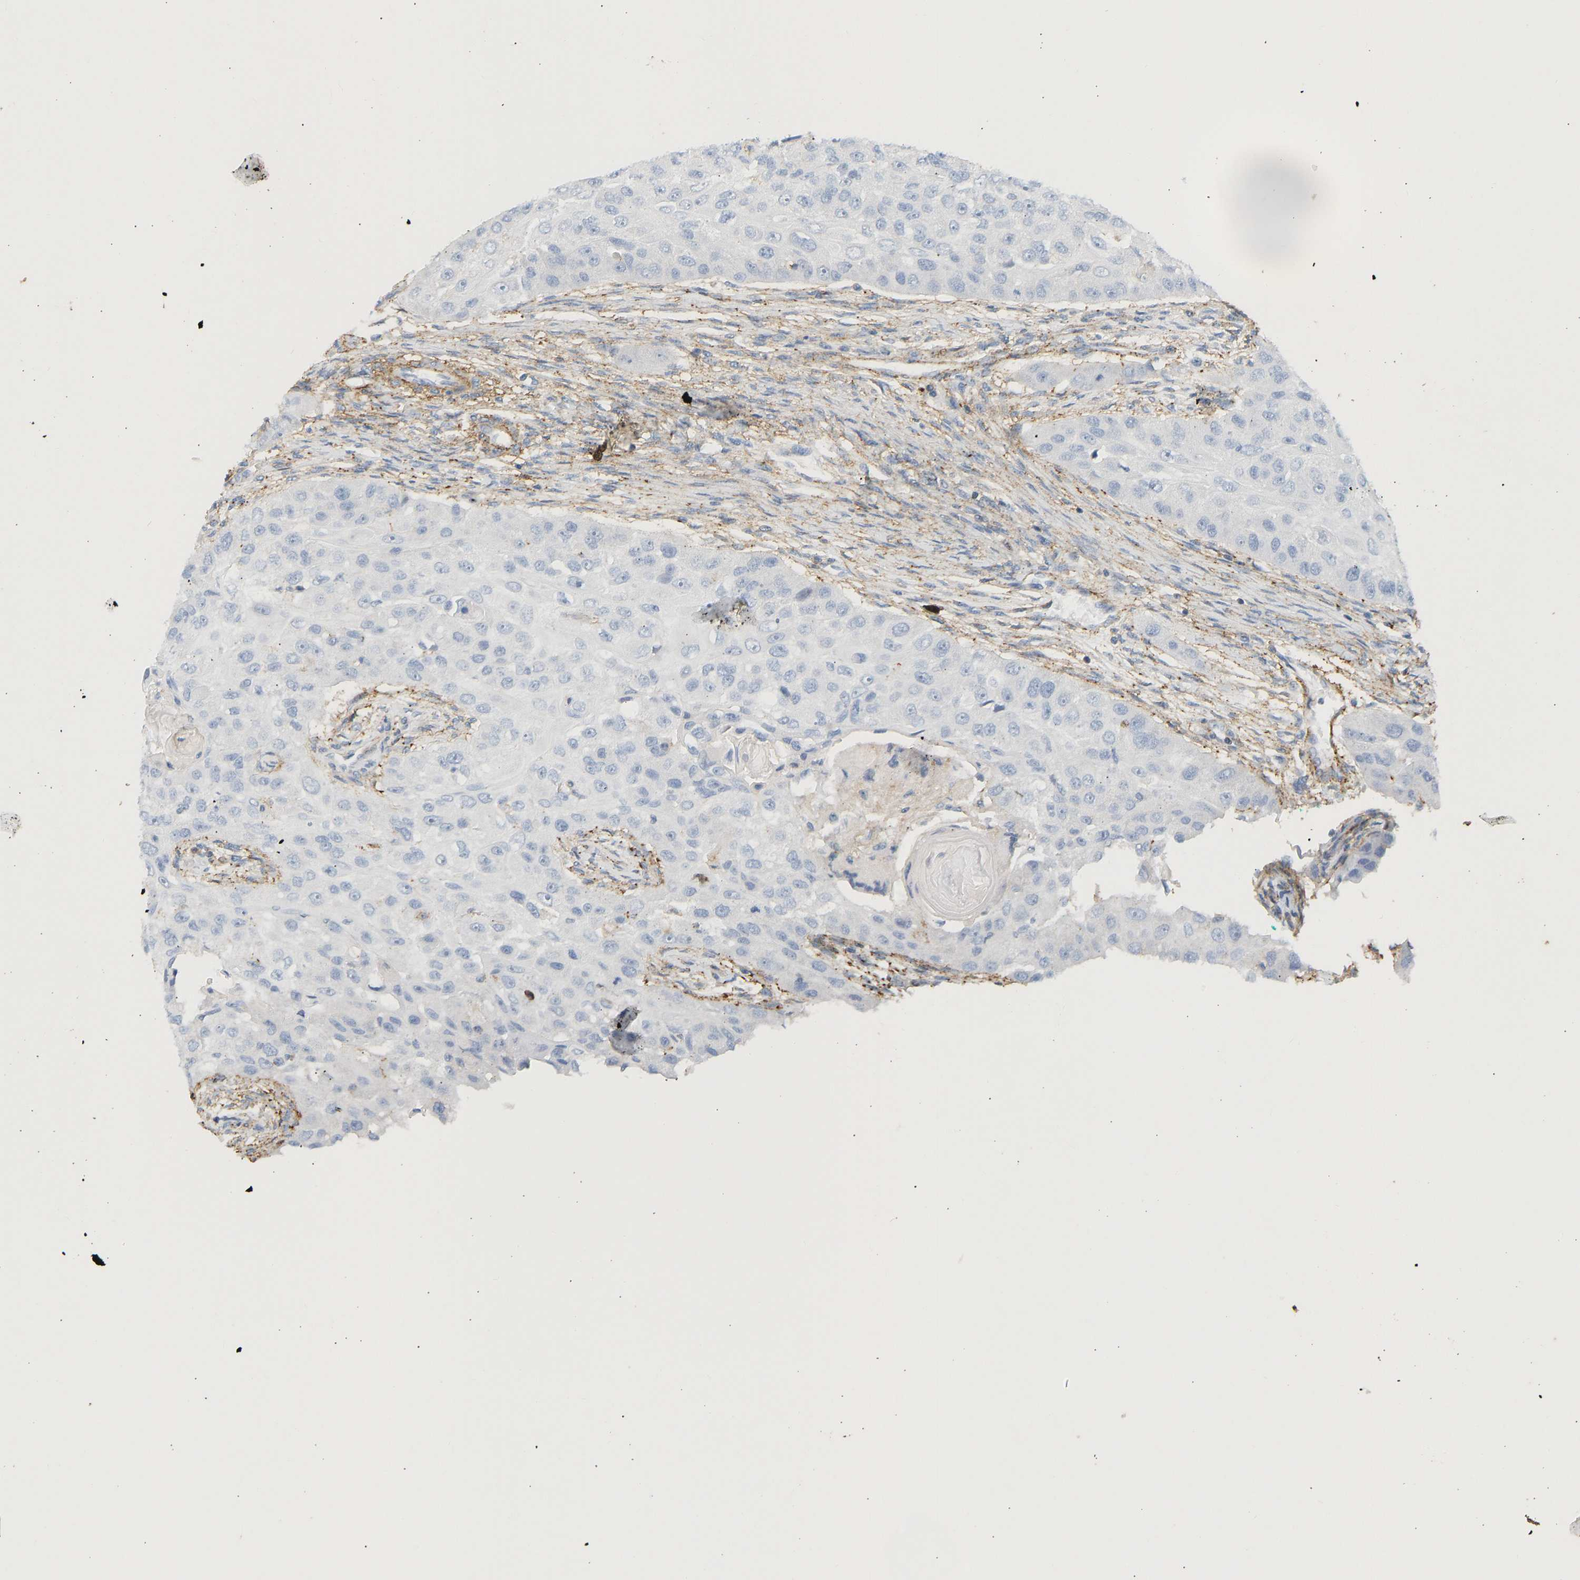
{"staining": {"intensity": "negative", "quantity": "none", "location": "none"}, "tissue": "head and neck cancer", "cell_type": "Tumor cells", "image_type": "cancer", "snomed": [{"axis": "morphology", "description": "Normal tissue, NOS"}, {"axis": "morphology", "description": "Squamous cell carcinoma, NOS"}, {"axis": "topography", "description": "Skeletal muscle"}, {"axis": "topography", "description": "Head-Neck"}], "caption": "This is a image of IHC staining of head and neck cancer, which shows no expression in tumor cells. The staining was performed using DAB (3,3'-diaminobenzidine) to visualize the protein expression in brown, while the nuclei were stained in blue with hematoxylin (Magnification: 20x).", "gene": "BVES", "patient": {"sex": "male", "age": 51}}